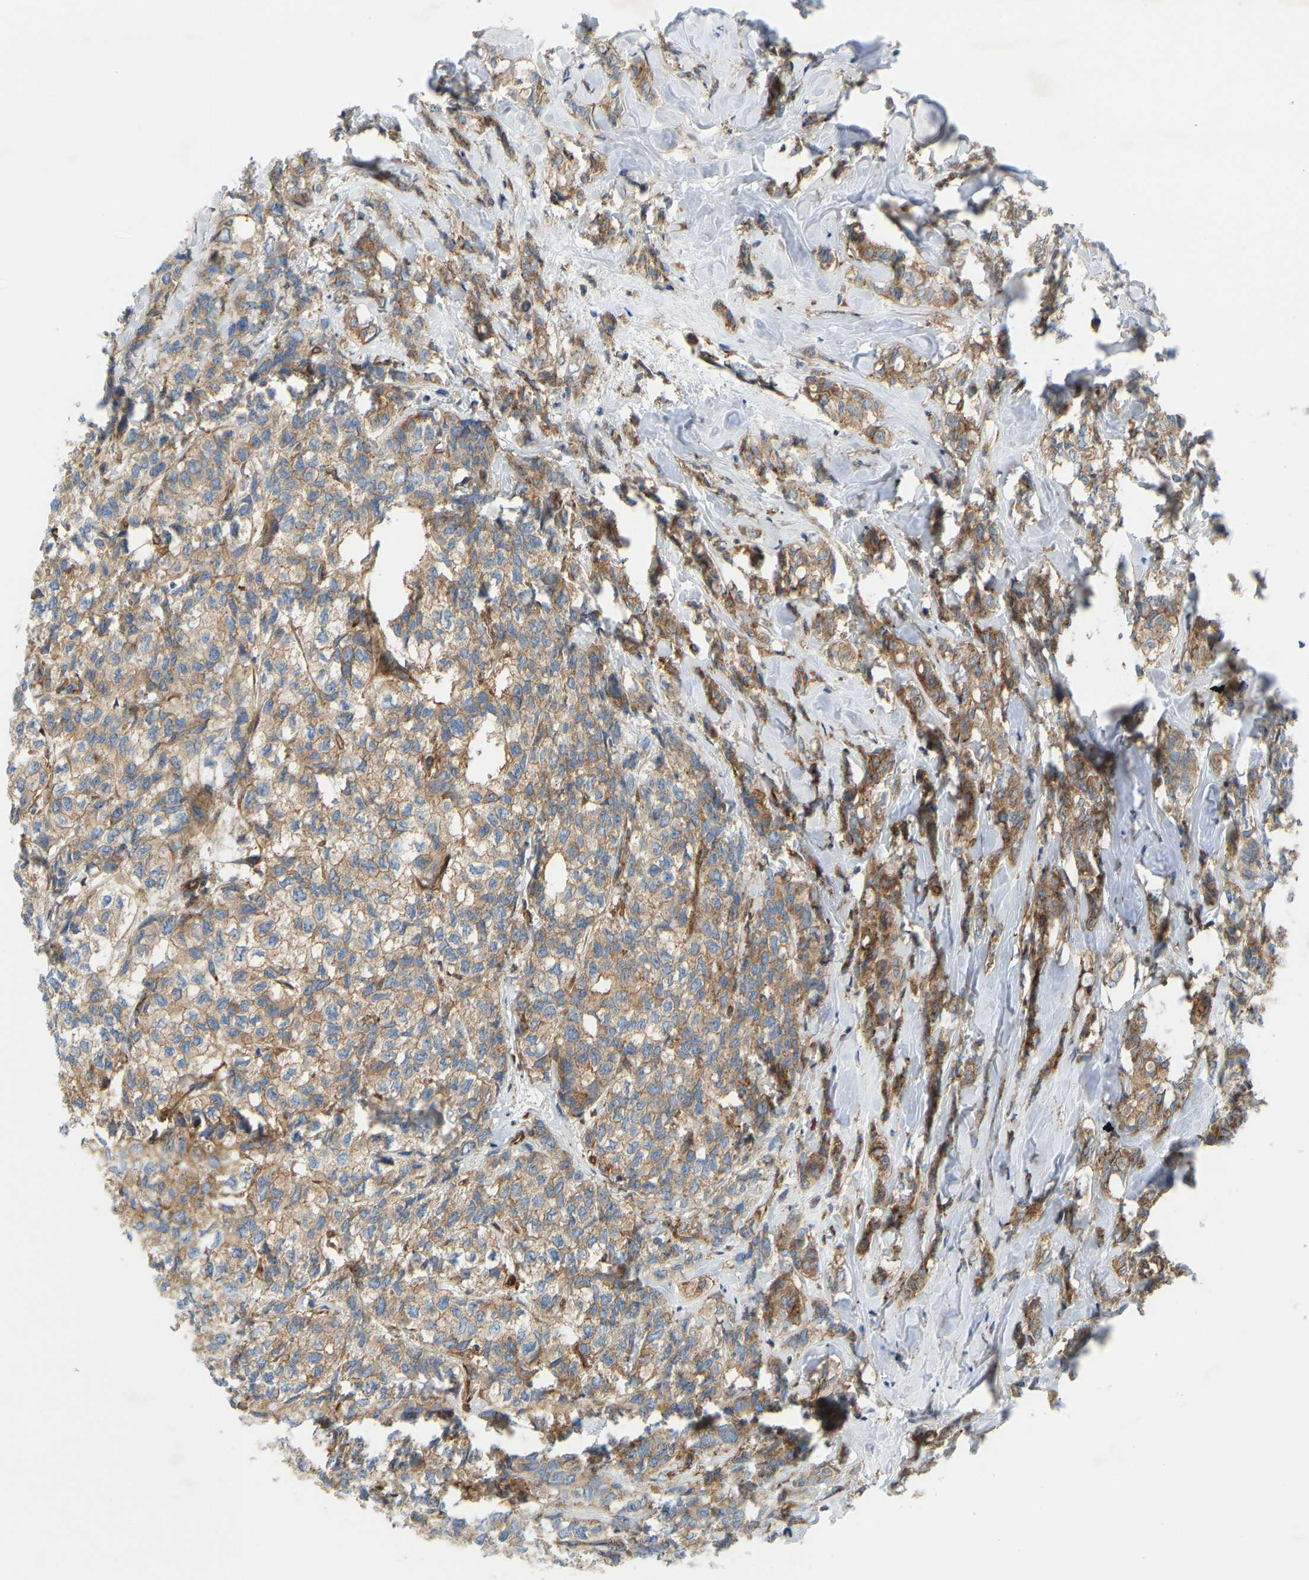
{"staining": {"intensity": "moderate", "quantity": ">75%", "location": "cytoplasmic/membranous"}, "tissue": "breast cancer", "cell_type": "Tumor cells", "image_type": "cancer", "snomed": [{"axis": "morphology", "description": "Lobular carcinoma"}, {"axis": "topography", "description": "Breast"}], "caption": "An immunohistochemistry micrograph of tumor tissue is shown. Protein staining in brown highlights moderate cytoplasmic/membranous positivity in breast lobular carcinoma within tumor cells.", "gene": "PICALM", "patient": {"sex": "female", "age": 60}}